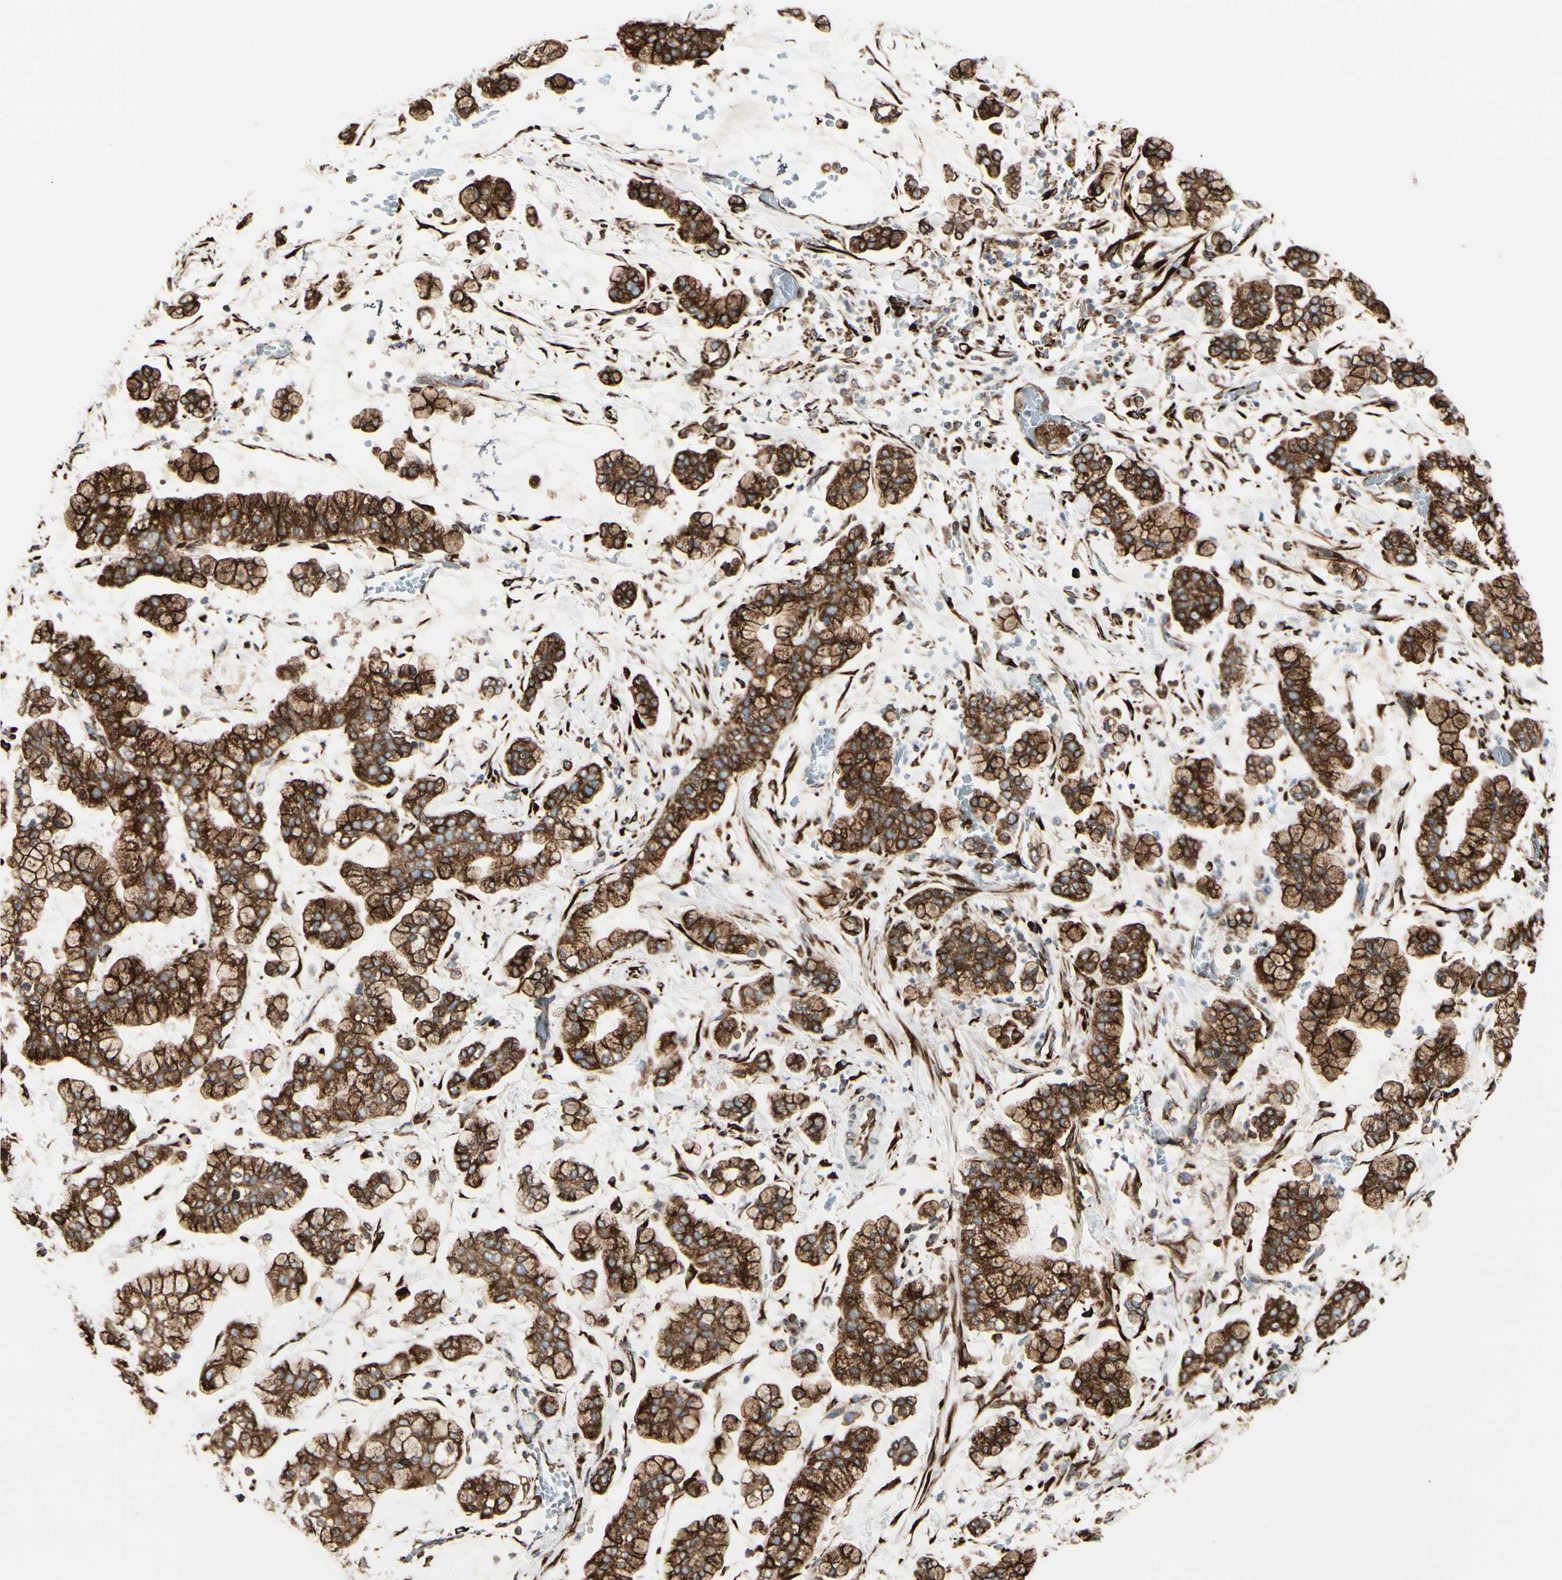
{"staining": {"intensity": "strong", "quantity": ">75%", "location": "cytoplasmic/membranous"}, "tissue": "stomach cancer", "cell_type": "Tumor cells", "image_type": "cancer", "snomed": [{"axis": "morphology", "description": "Normal tissue, NOS"}, {"axis": "morphology", "description": "Adenocarcinoma, NOS"}, {"axis": "topography", "description": "Stomach, upper"}, {"axis": "topography", "description": "Stomach"}], "caption": "Protein analysis of adenocarcinoma (stomach) tissue shows strong cytoplasmic/membranous positivity in approximately >75% of tumor cells. (Stains: DAB in brown, nuclei in blue, Microscopy: brightfield microscopy at high magnification).", "gene": "RRBP1", "patient": {"sex": "male", "age": 76}}